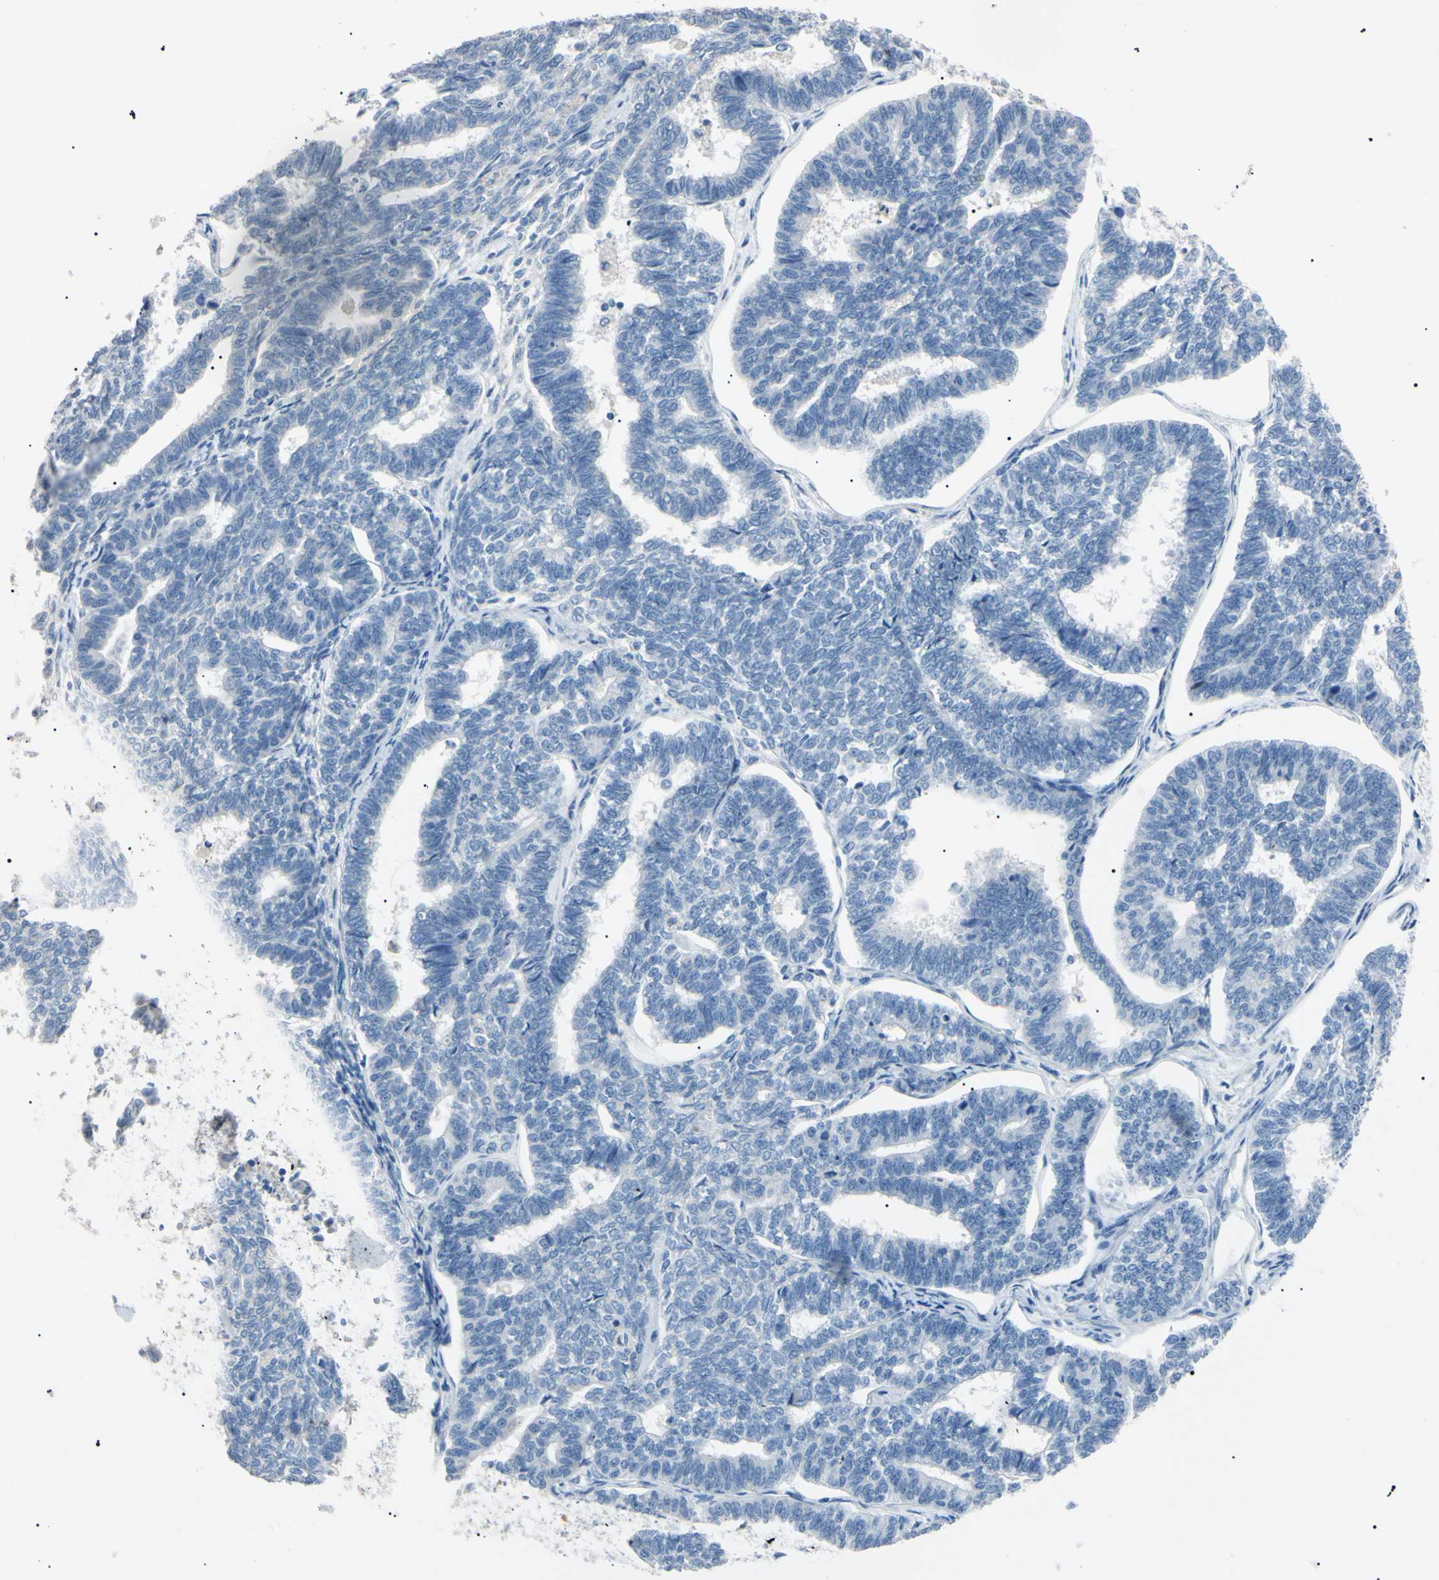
{"staining": {"intensity": "negative", "quantity": "none", "location": "none"}, "tissue": "endometrial cancer", "cell_type": "Tumor cells", "image_type": "cancer", "snomed": [{"axis": "morphology", "description": "Adenocarcinoma, NOS"}, {"axis": "topography", "description": "Endometrium"}], "caption": "The immunohistochemistry (IHC) micrograph has no significant expression in tumor cells of endometrial adenocarcinoma tissue.", "gene": "CGB3", "patient": {"sex": "female", "age": 70}}